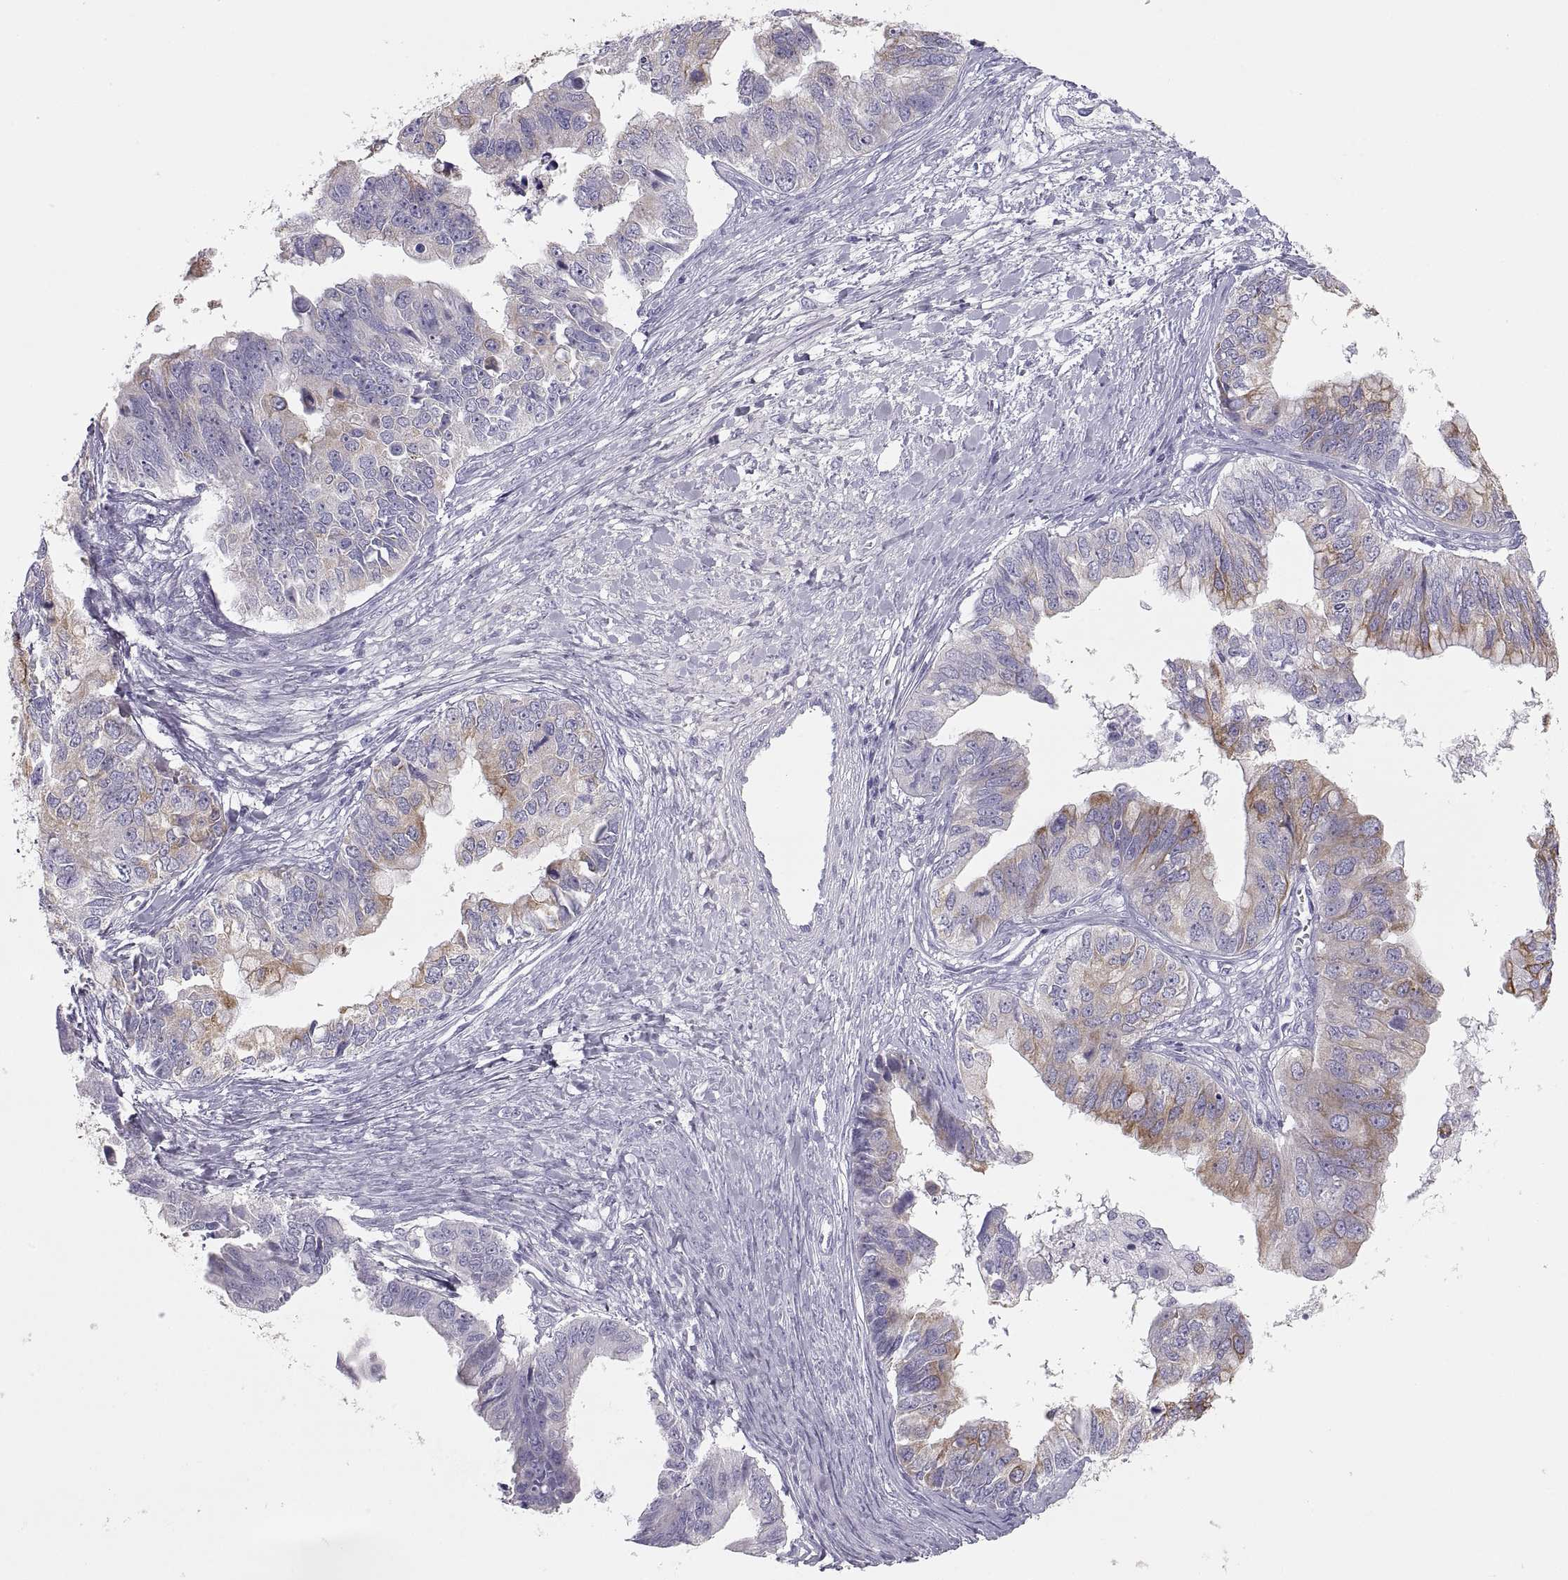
{"staining": {"intensity": "moderate", "quantity": "<25%", "location": "cytoplasmic/membranous"}, "tissue": "ovarian cancer", "cell_type": "Tumor cells", "image_type": "cancer", "snomed": [{"axis": "morphology", "description": "Cystadenocarcinoma, mucinous, NOS"}, {"axis": "topography", "description": "Ovary"}], "caption": "There is low levels of moderate cytoplasmic/membranous positivity in tumor cells of ovarian cancer, as demonstrated by immunohistochemical staining (brown color).", "gene": "MAGEB2", "patient": {"sex": "female", "age": 76}}